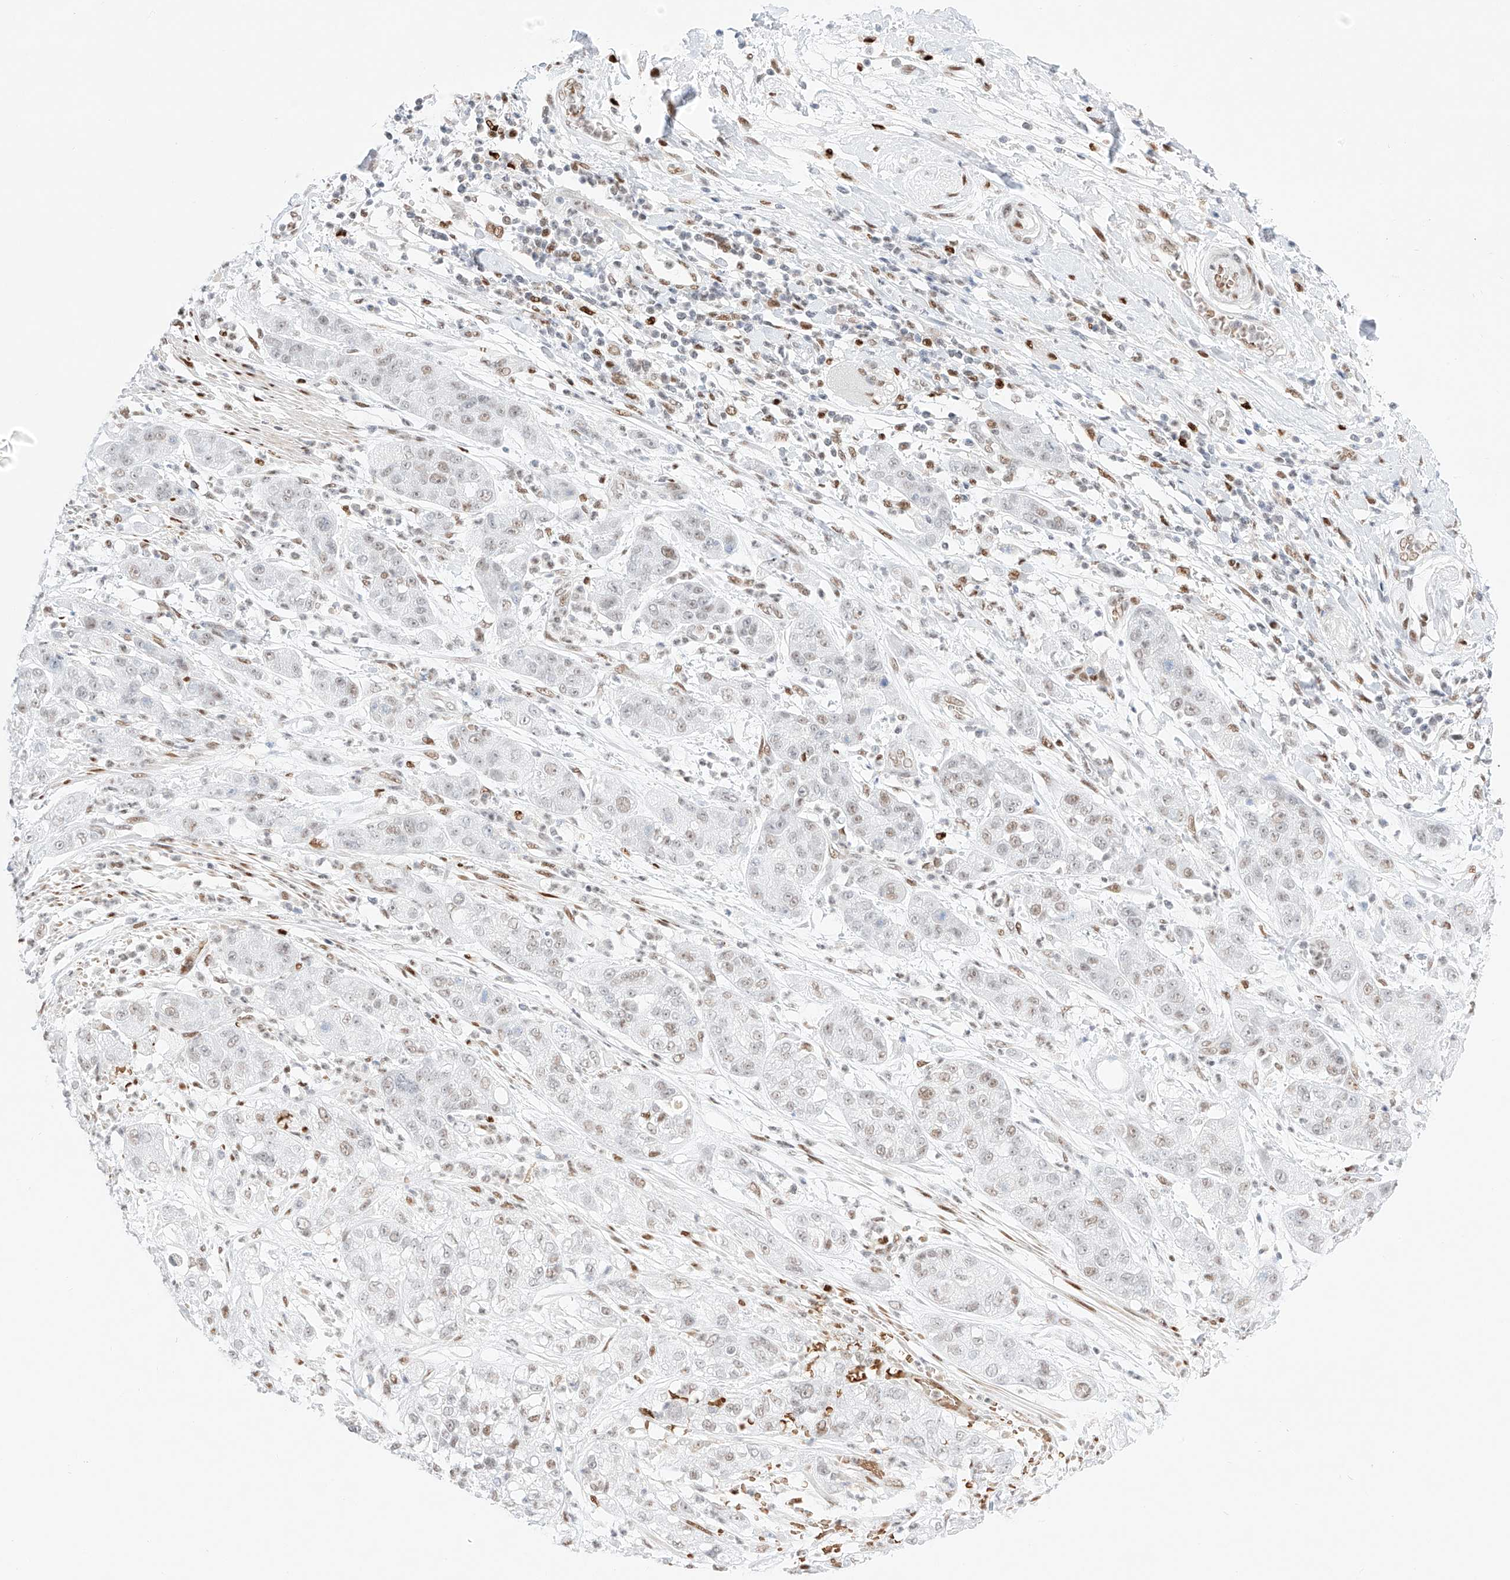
{"staining": {"intensity": "moderate", "quantity": "<25%", "location": "nuclear"}, "tissue": "pancreatic cancer", "cell_type": "Tumor cells", "image_type": "cancer", "snomed": [{"axis": "morphology", "description": "Adenocarcinoma, NOS"}, {"axis": "topography", "description": "Pancreas"}], "caption": "IHC of human pancreatic cancer shows low levels of moderate nuclear expression in approximately <25% of tumor cells.", "gene": "APIP", "patient": {"sex": "female", "age": 78}}